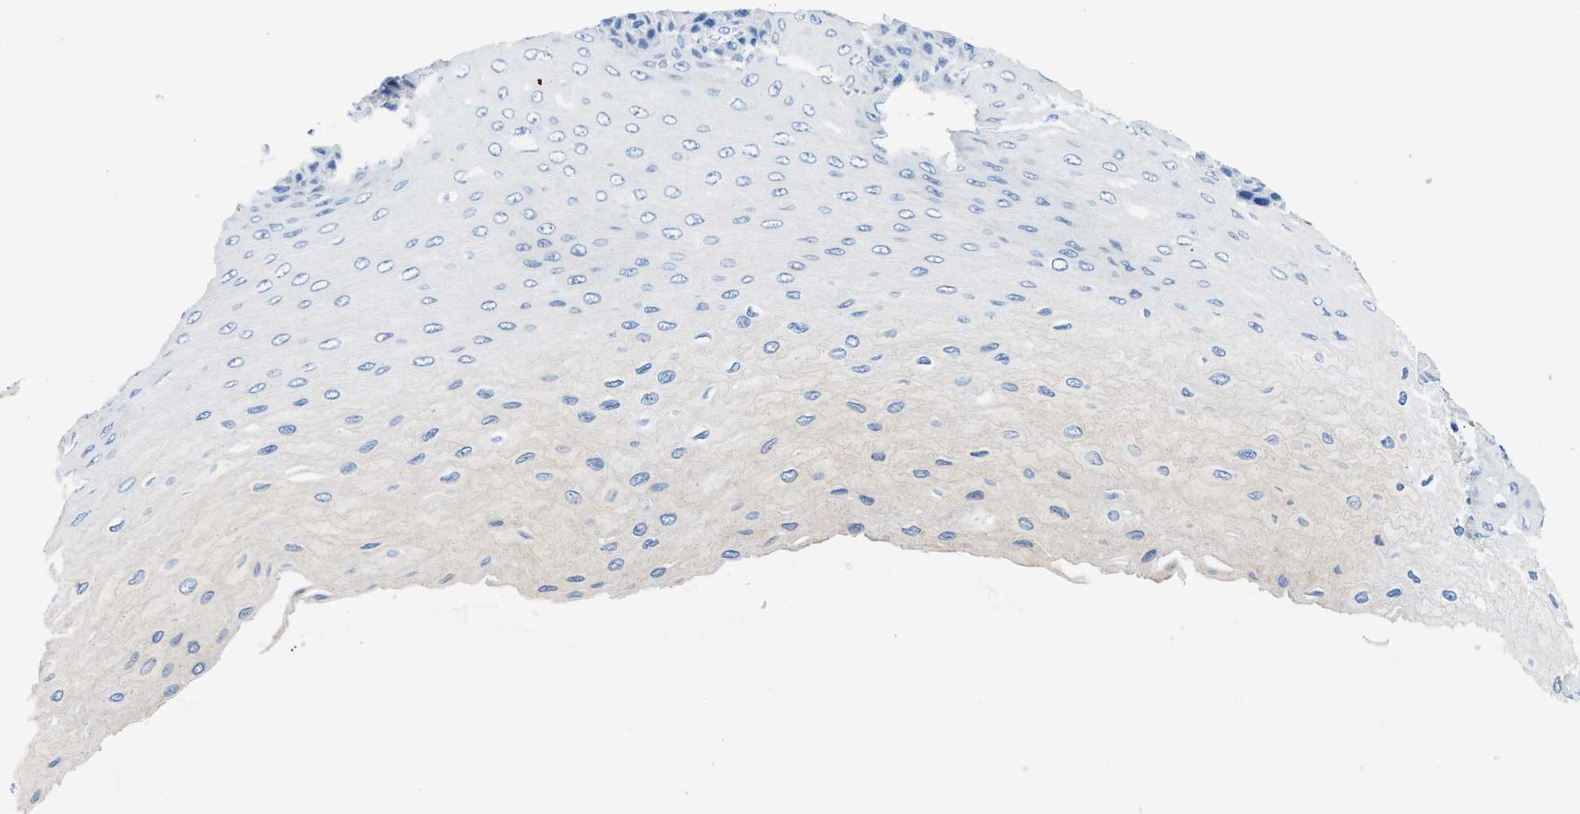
{"staining": {"intensity": "negative", "quantity": "none", "location": "none"}, "tissue": "esophagus", "cell_type": "Squamous epithelial cells", "image_type": "normal", "snomed": [{"axis": "morphology", "description": "Normal tissue, NOS"}, {"axis": "topography", "description": "Esophagus"}], "caption": "The photomicrograph shows no significant staining in squamous epithelial cells of esophagus.", "gene": "NEB", "patient": {"sex": "female", "age": 72}}